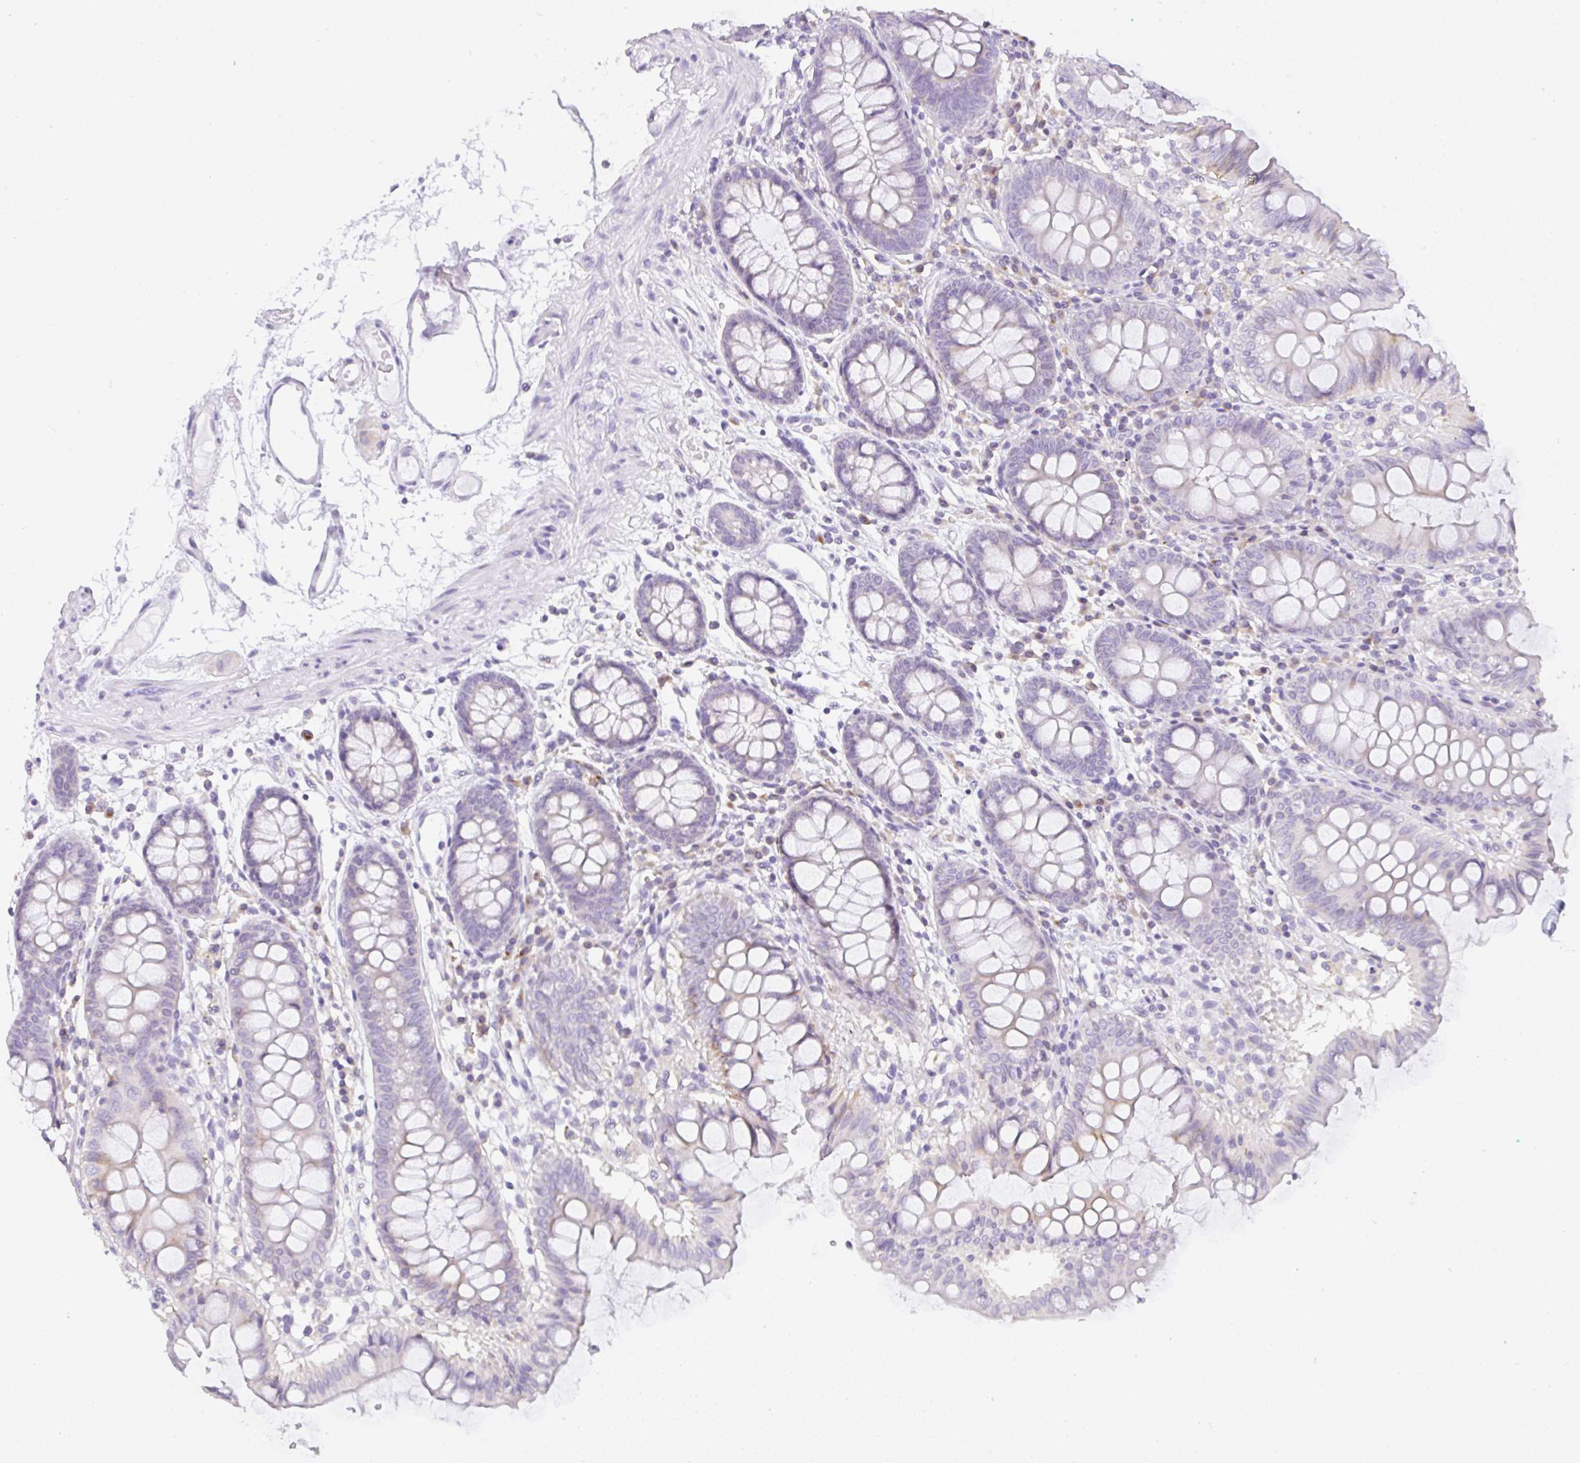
{"staining": {"intensity": "negative", "quantity": "none", "location": "none"}, "tissue": "colon", "cell_type": "Endothelial cells", "image_type": "normal", "snomed": [{"axis": "morphology", "description": "Normal tissue, NOS"}, {"axis": "topography", "description": "Colon"}], "caption": "High magnification brightfield microscopy of normal colon stained with DAB (brown) and counterstained with hematoxylin (blue): endothelial cells show no significant staining.", "gene": "LPAR4", "patient": {"sex": "female", "age": 84}}